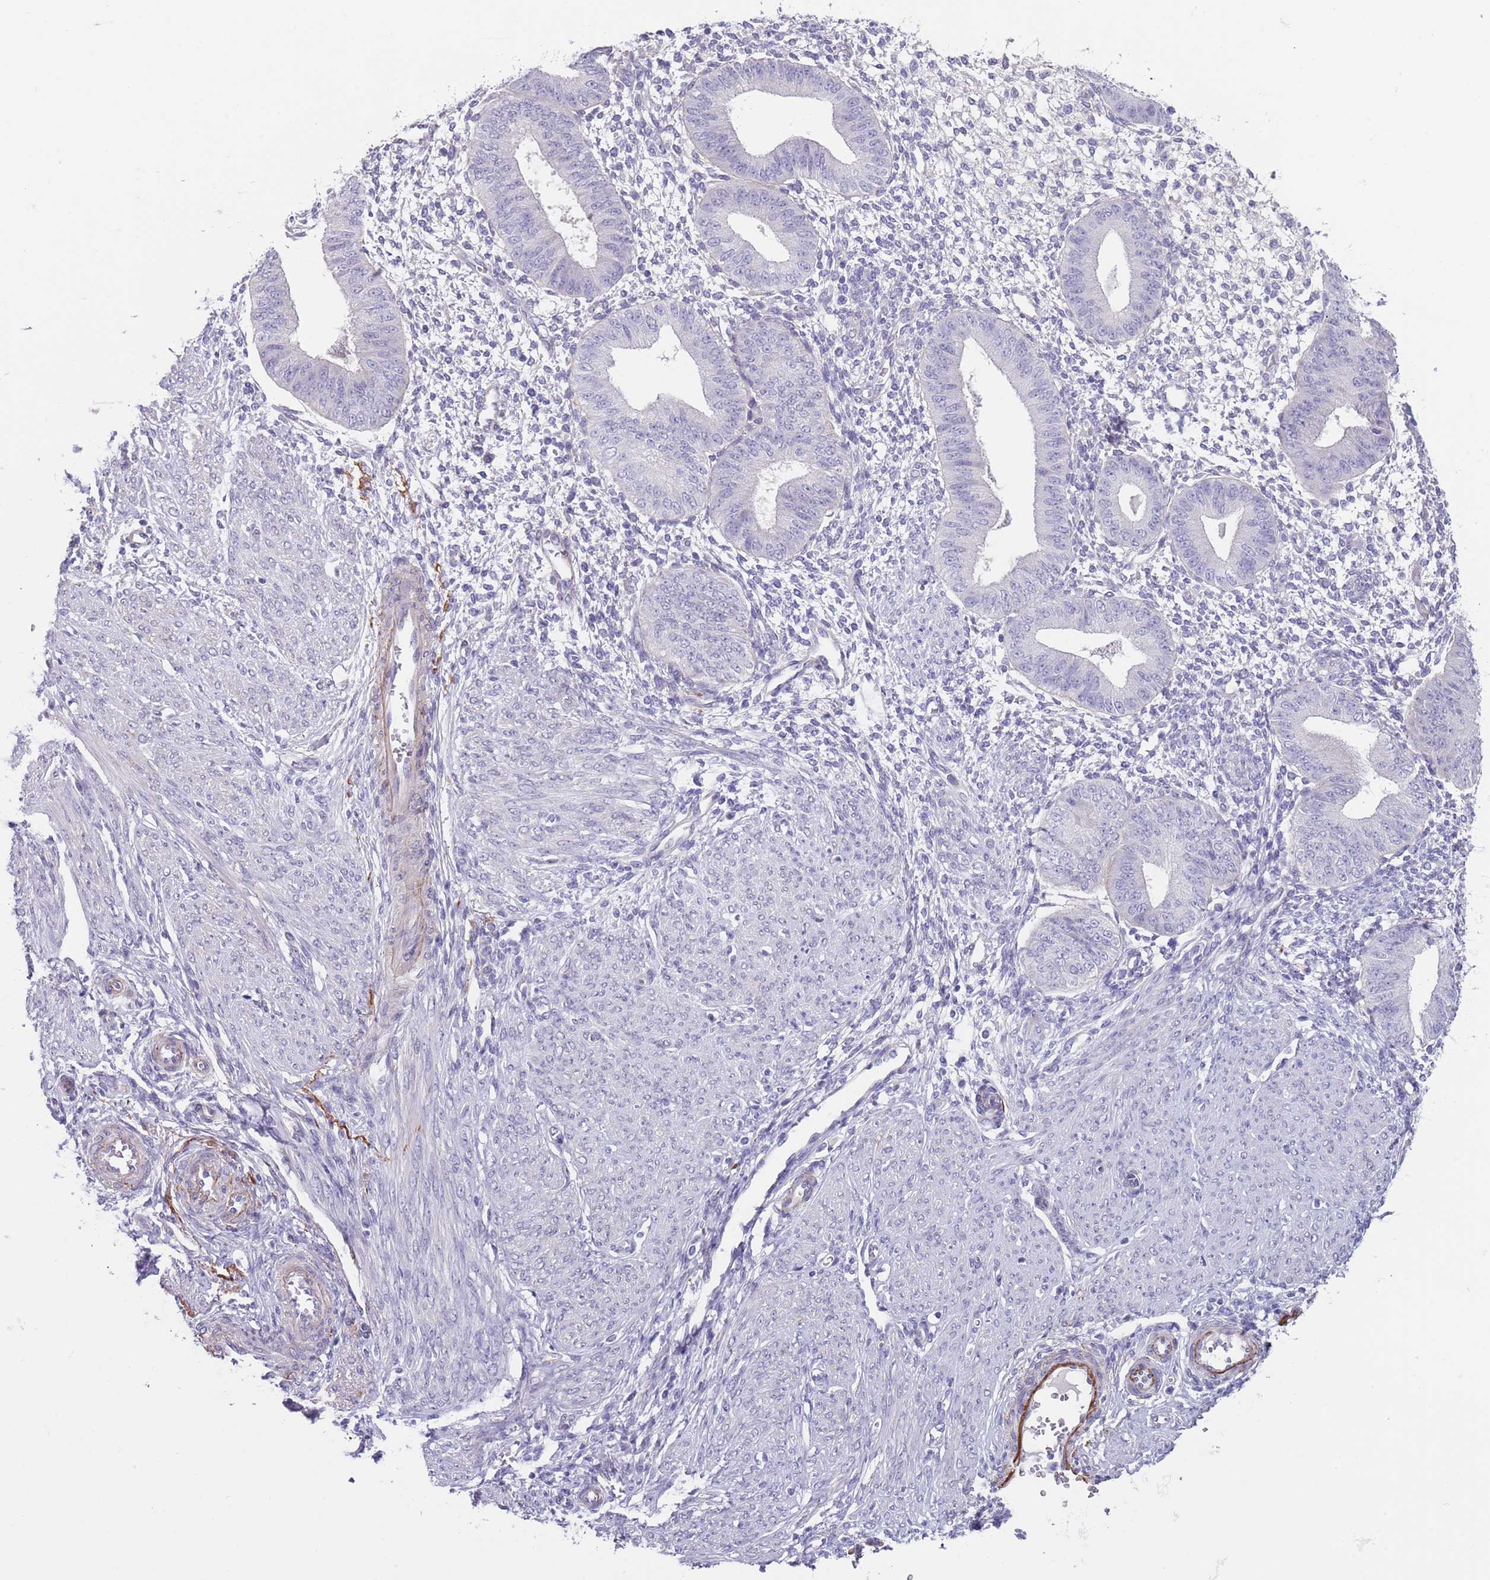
{"staining": {"intensity": "negative", "quantity": "none", "location": "none"}, "tissue": "endometrium", "cell_type": "Cells in endometrial stroma", "image_type": "normal", "snomed": [{"axis": "morphology", "description": "Normal tissue, NOS"}, {"axis": "topography", "description": "Endometrium"}], "caption": "There is no significant positivity in cells in endometrial stroma of endometrium.", "gene": "RNF169", "patient": {"sex": "female", "age": 49}}